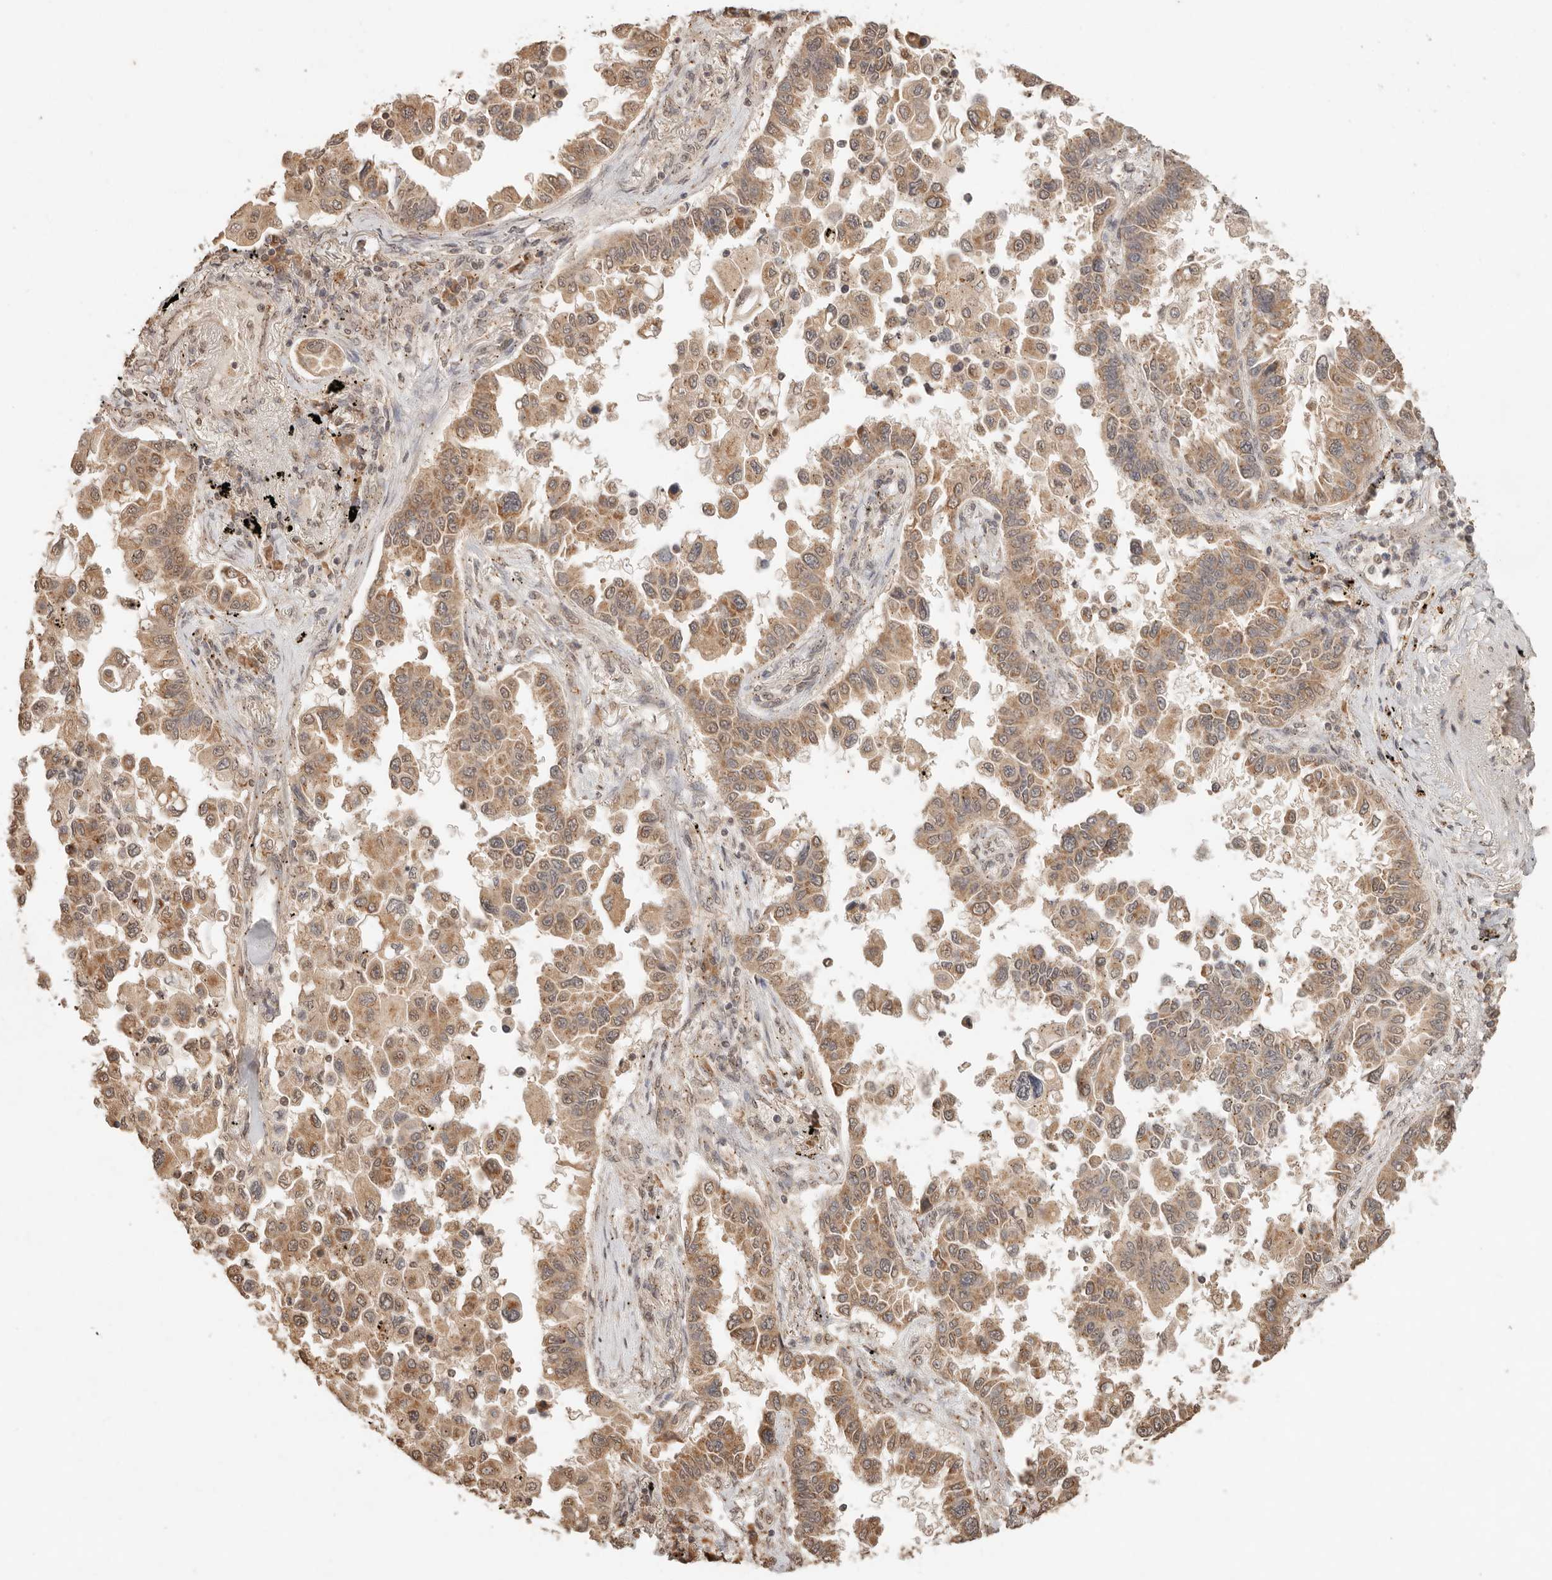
{"staining": {"intensity": "moderate", "quantity": ">75%", "location": "cytoplasmic/membranous"}, "tissue": "lung cancer", "cell_type": "Tumor cells", "image_type": "cancer", "snomed": [{"axis": "morphology", "description": "Adenocarcinoma, NOS"}, {"axis": "topography", "description": "Lung"}], "caption": "About >75% of tumor cells in lung cancer (adenocarcinoma) reveal moderate cytoplasmic/membranous protein positivity as visualized by brown immunohistochemical staining.", "gene": "LMO4", "patient": {"sex": "female", "age": 67}}